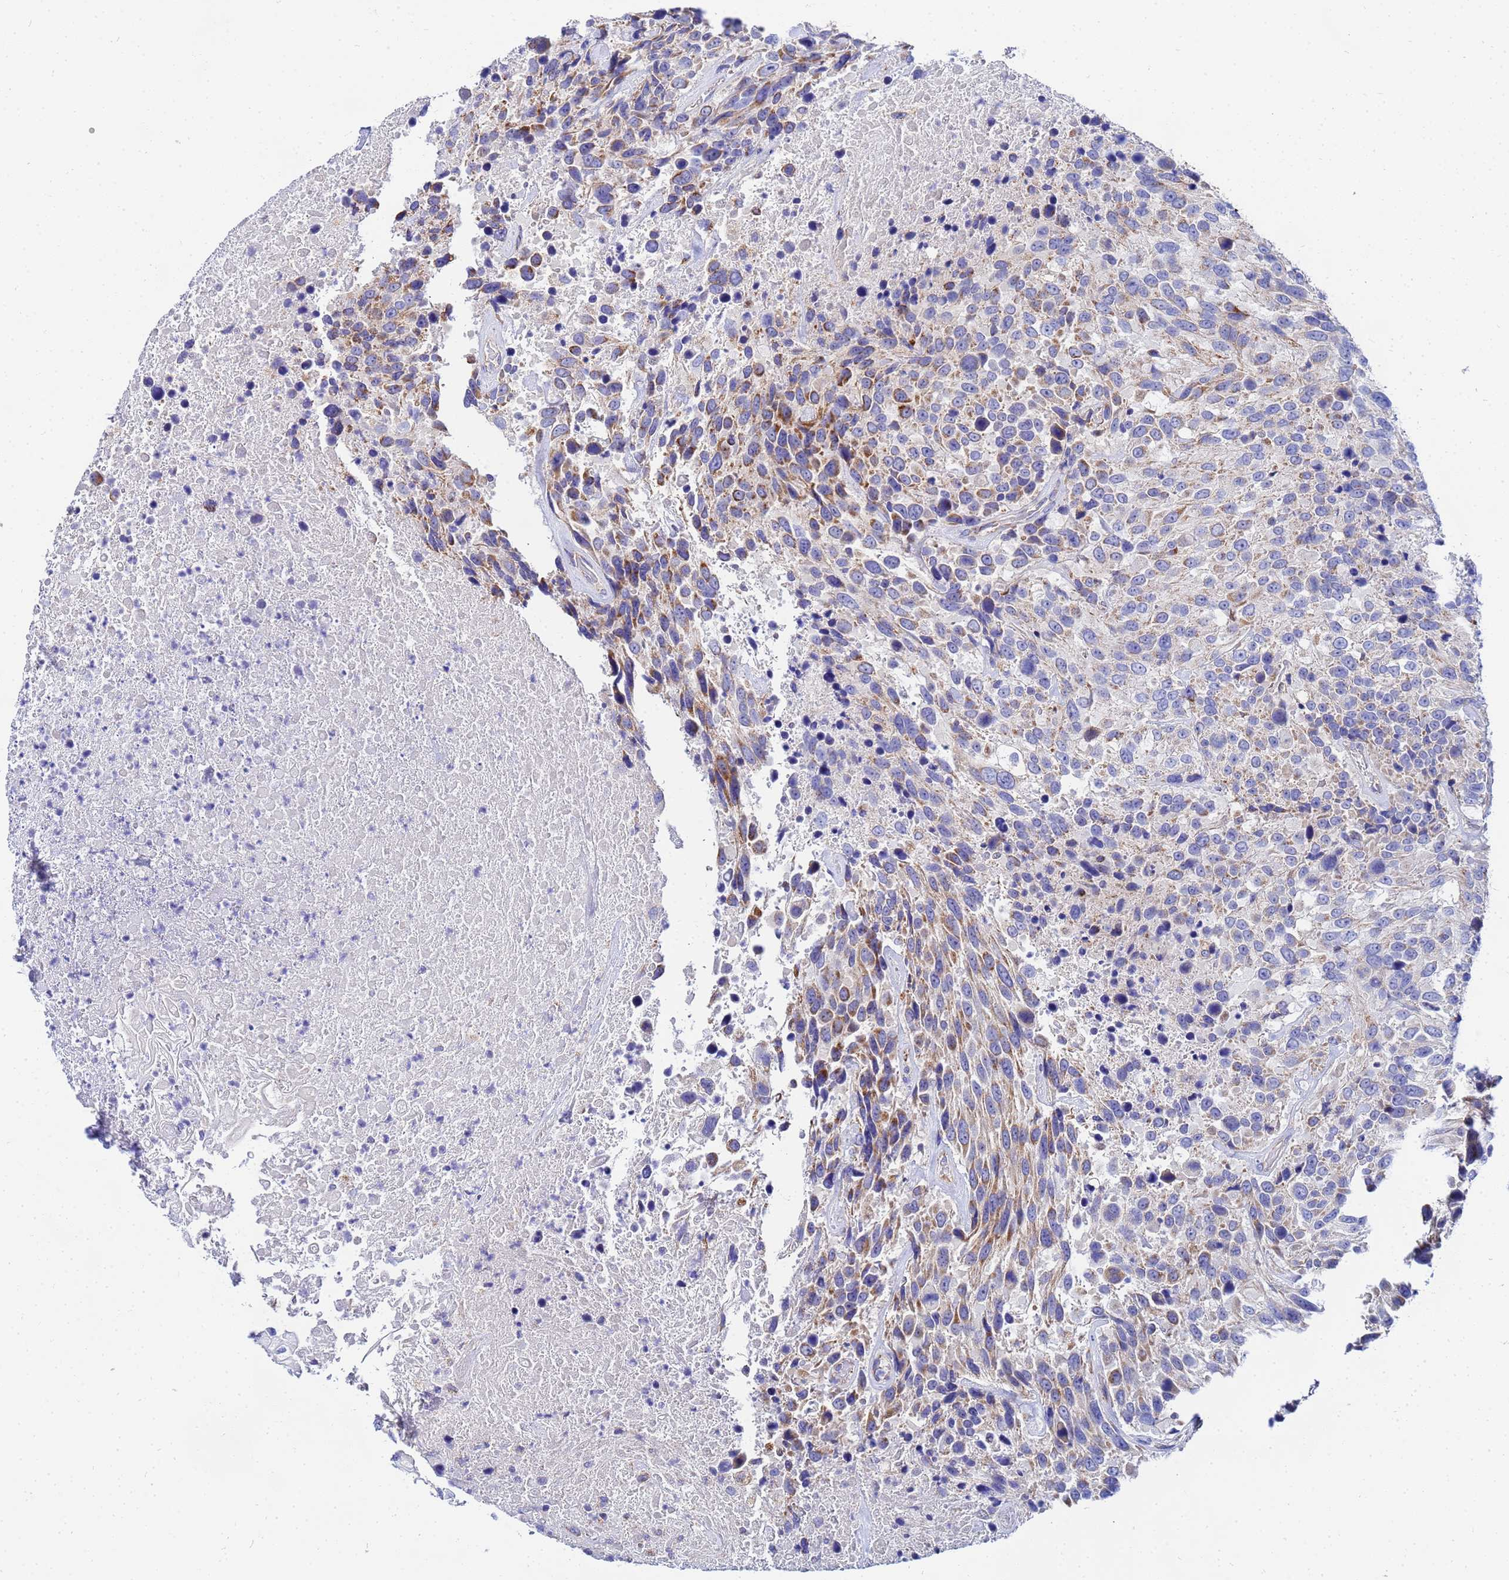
{"staining": {"intensity": "moderate", "quantity": "<25%", "location": "cytoplasmic/membranous"}, "tissue": "urothelial cancer", "cell_type": "Tumor cells", "image_type": "cancer", "snomed": [{"axis": "morphology", "description": "Urothelial carcinoma, High grade"}, {"axis": "topography", "description": "Urinary bladder"}], "caption": "A high-resolution histopathology image shows IHC staining of urothelial cancer, which shows moderate cytoplasmic/membranous staining in approximately <25% of tumor cells.", "gene": "FAHD2A", "patient": {"sex": "female", "age": 70}}